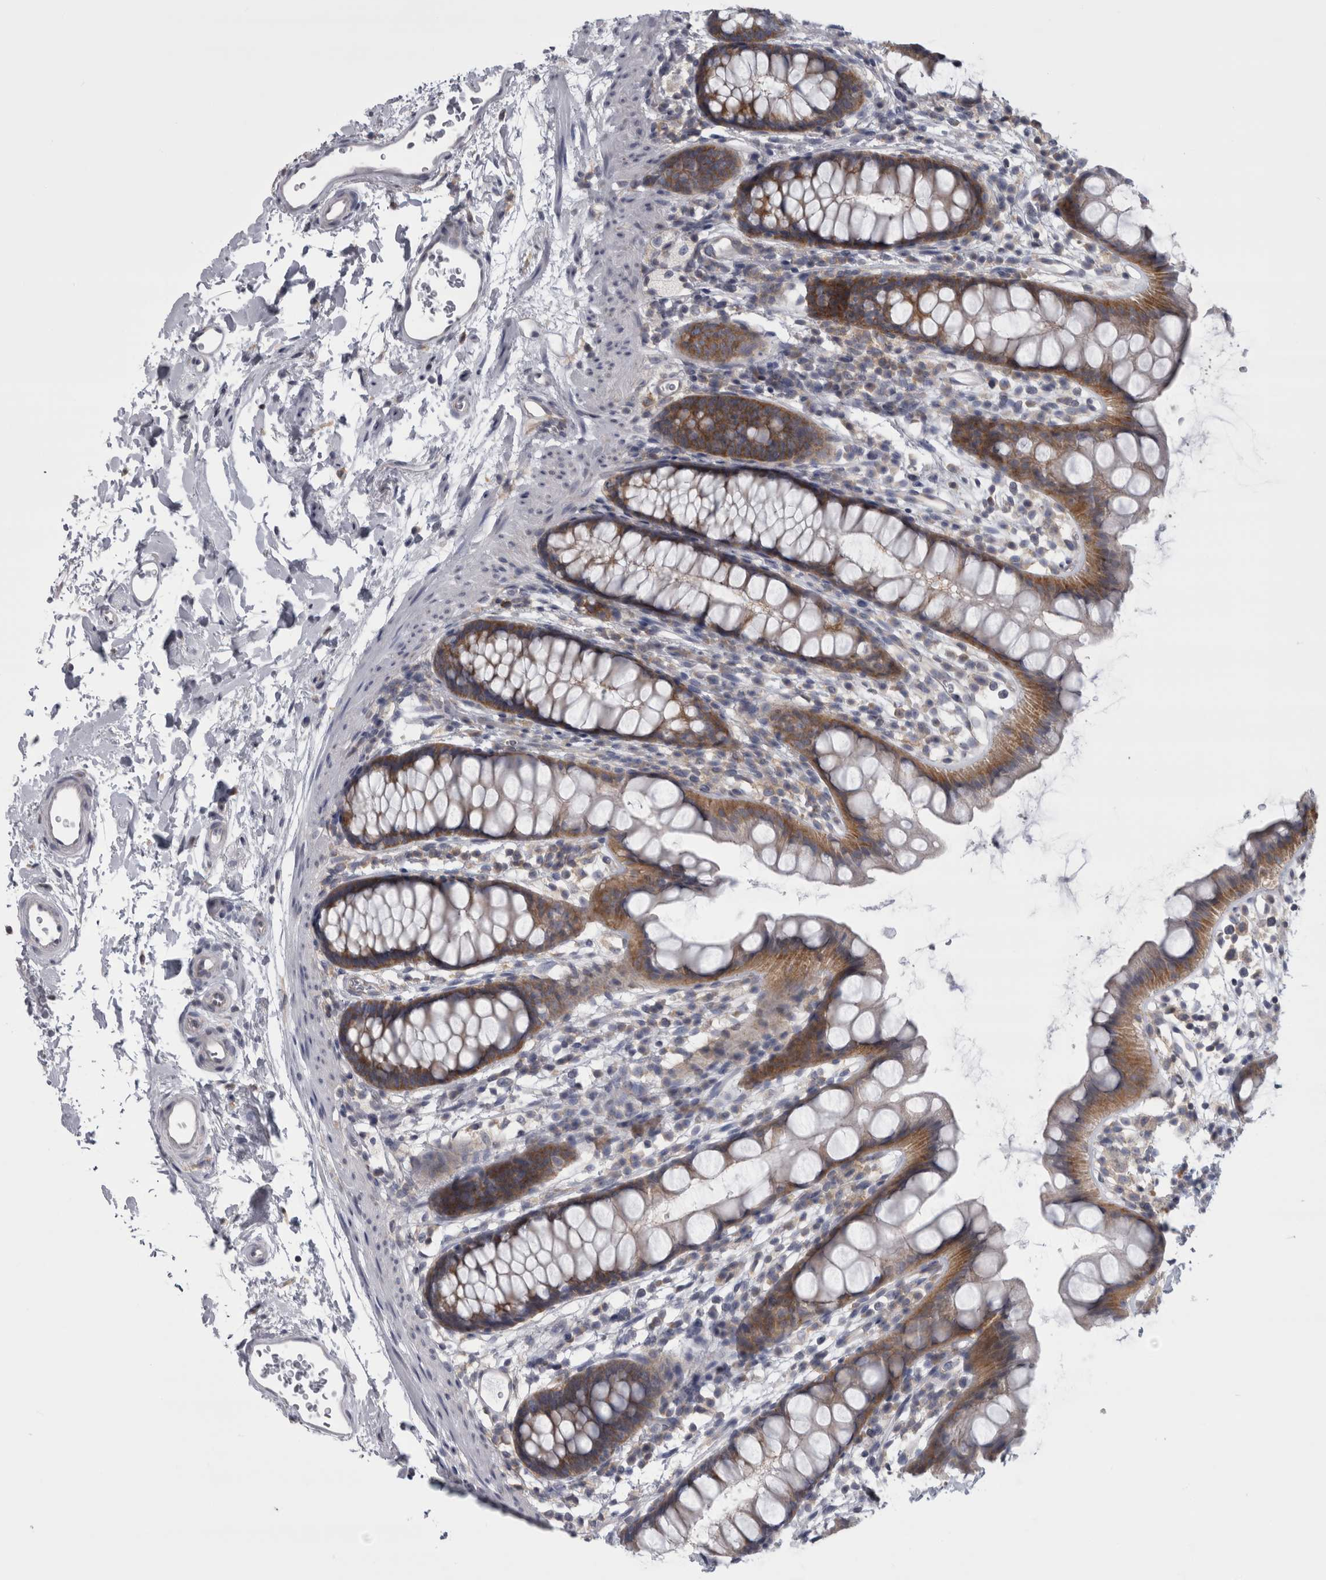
{"staining": {"intensity": "moderate", "quantity": "25%-75%", "location": "cytoplasmic/membranous"}, "tissue": "rectum", "cell_type": "Glandular cells", "image_type": "normal", "snomed": [{"axis": "morphology", "description": "Normal tissue, NOS"}, {"axis": "topography", "description": "Rectum"}], "caption": "Immunohistochemistry micrograph of unremarkable rectum: human rectum stained using immunohistochemistry demonstrates medium levels of moderate protein expression localized specifically in the cytoplasmic/membranous of glandular cells, appearing as a cytoplasmic/membranous brown color.", "gene": "PRRC2C", "patient": {"sex": "female", "age": 65}}